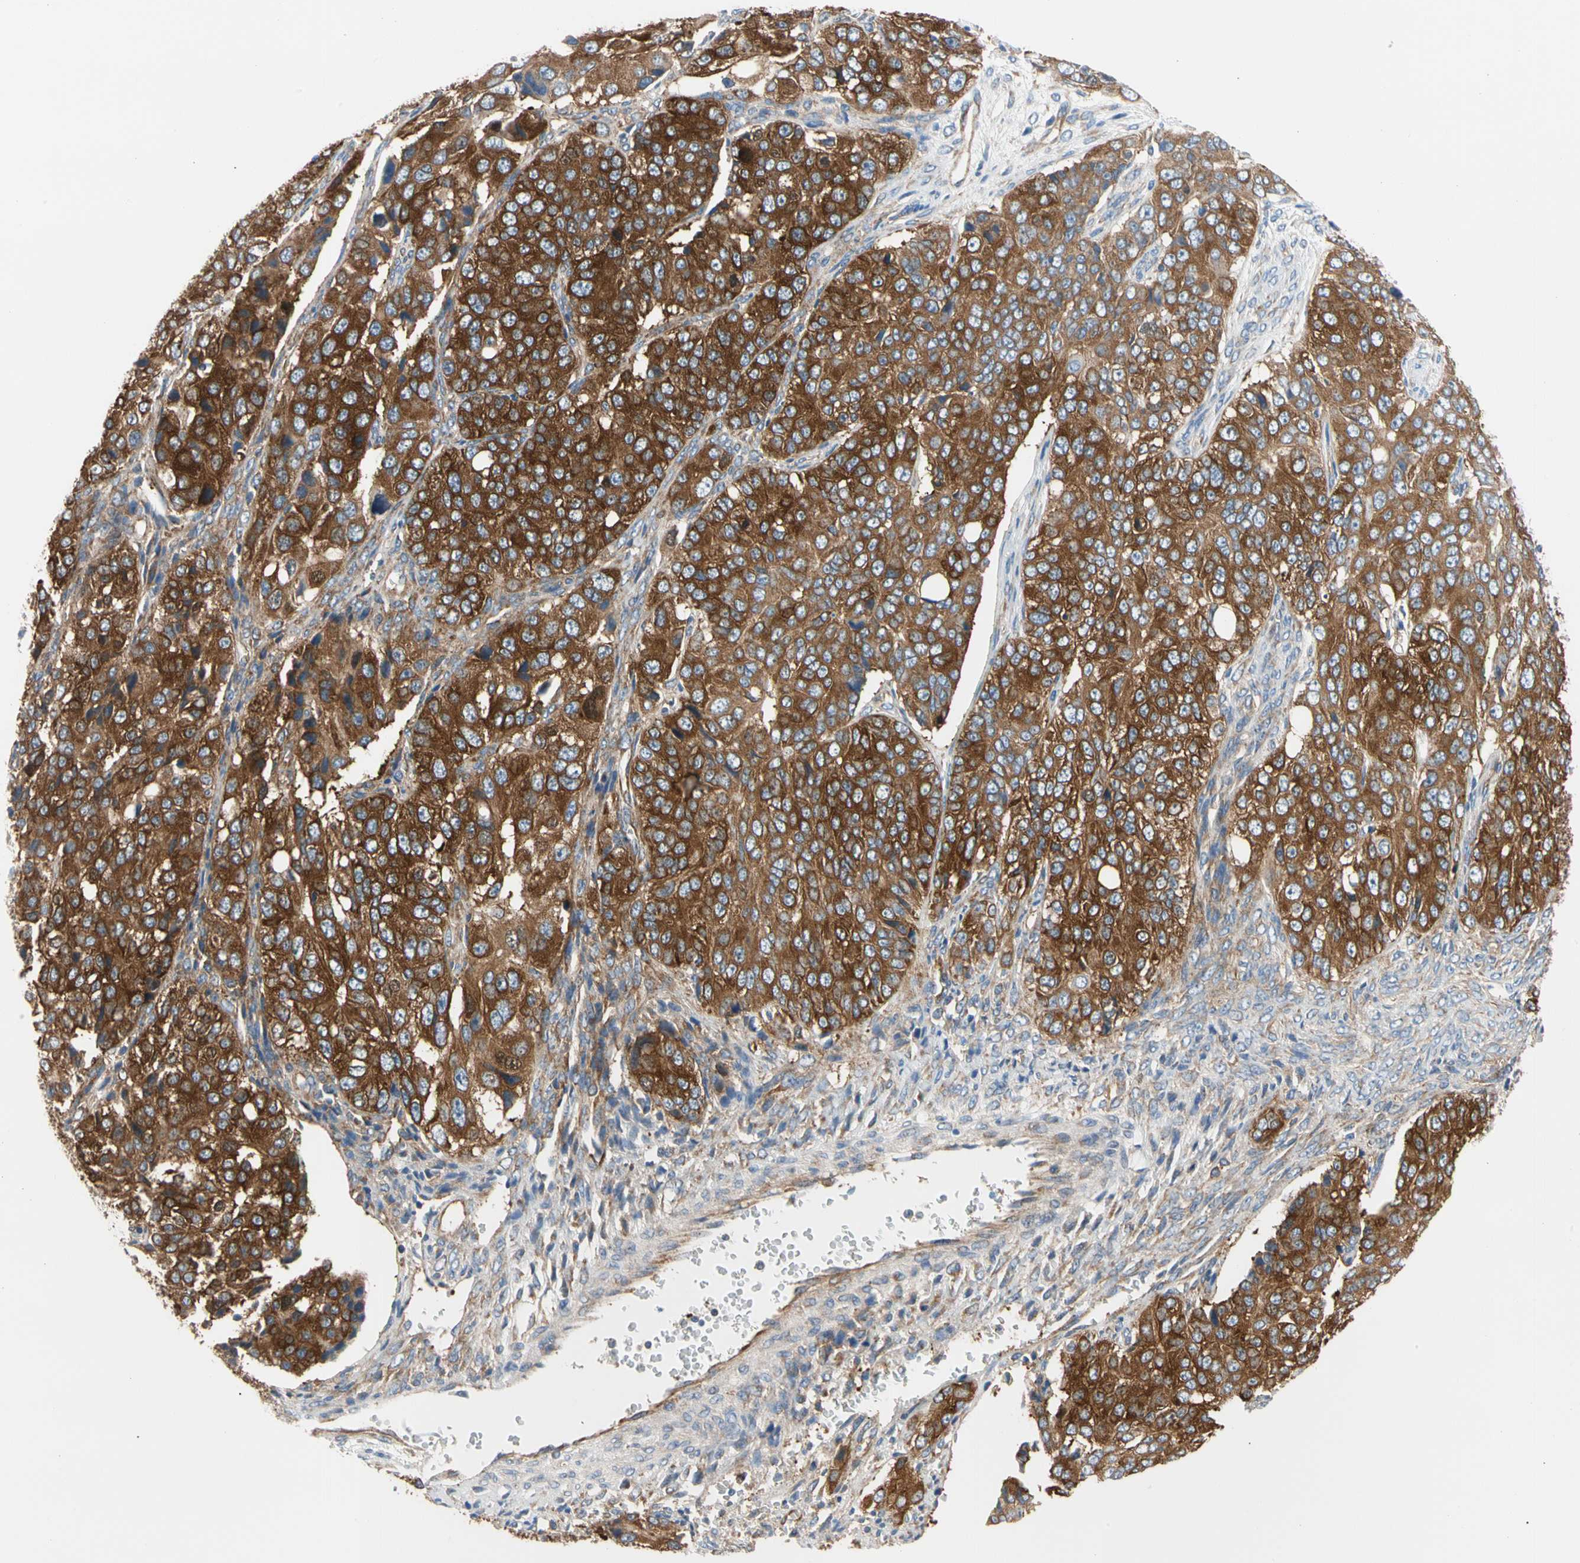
{"staining": {"intensity": "strong", "quantity": ">75%", "location": "cytoplasmic/membranous"}, "tissue": "ovarian cancer", "cell_type": "Tumor cells", "image_type": "cancer", "snomed": [{"axis": "morphology", "description": "Carcinoma, endometroid"}, {"axis": "topography", "description": "Ovary"}], "caption": "A brown stain highlights strong cytoplasmic/membranous positivity of a protein in ovarian cancer (endometroid carcinoma) tumor cells.", "gene": "GPHN", "patient": {"sex": "female", "age": 51}}